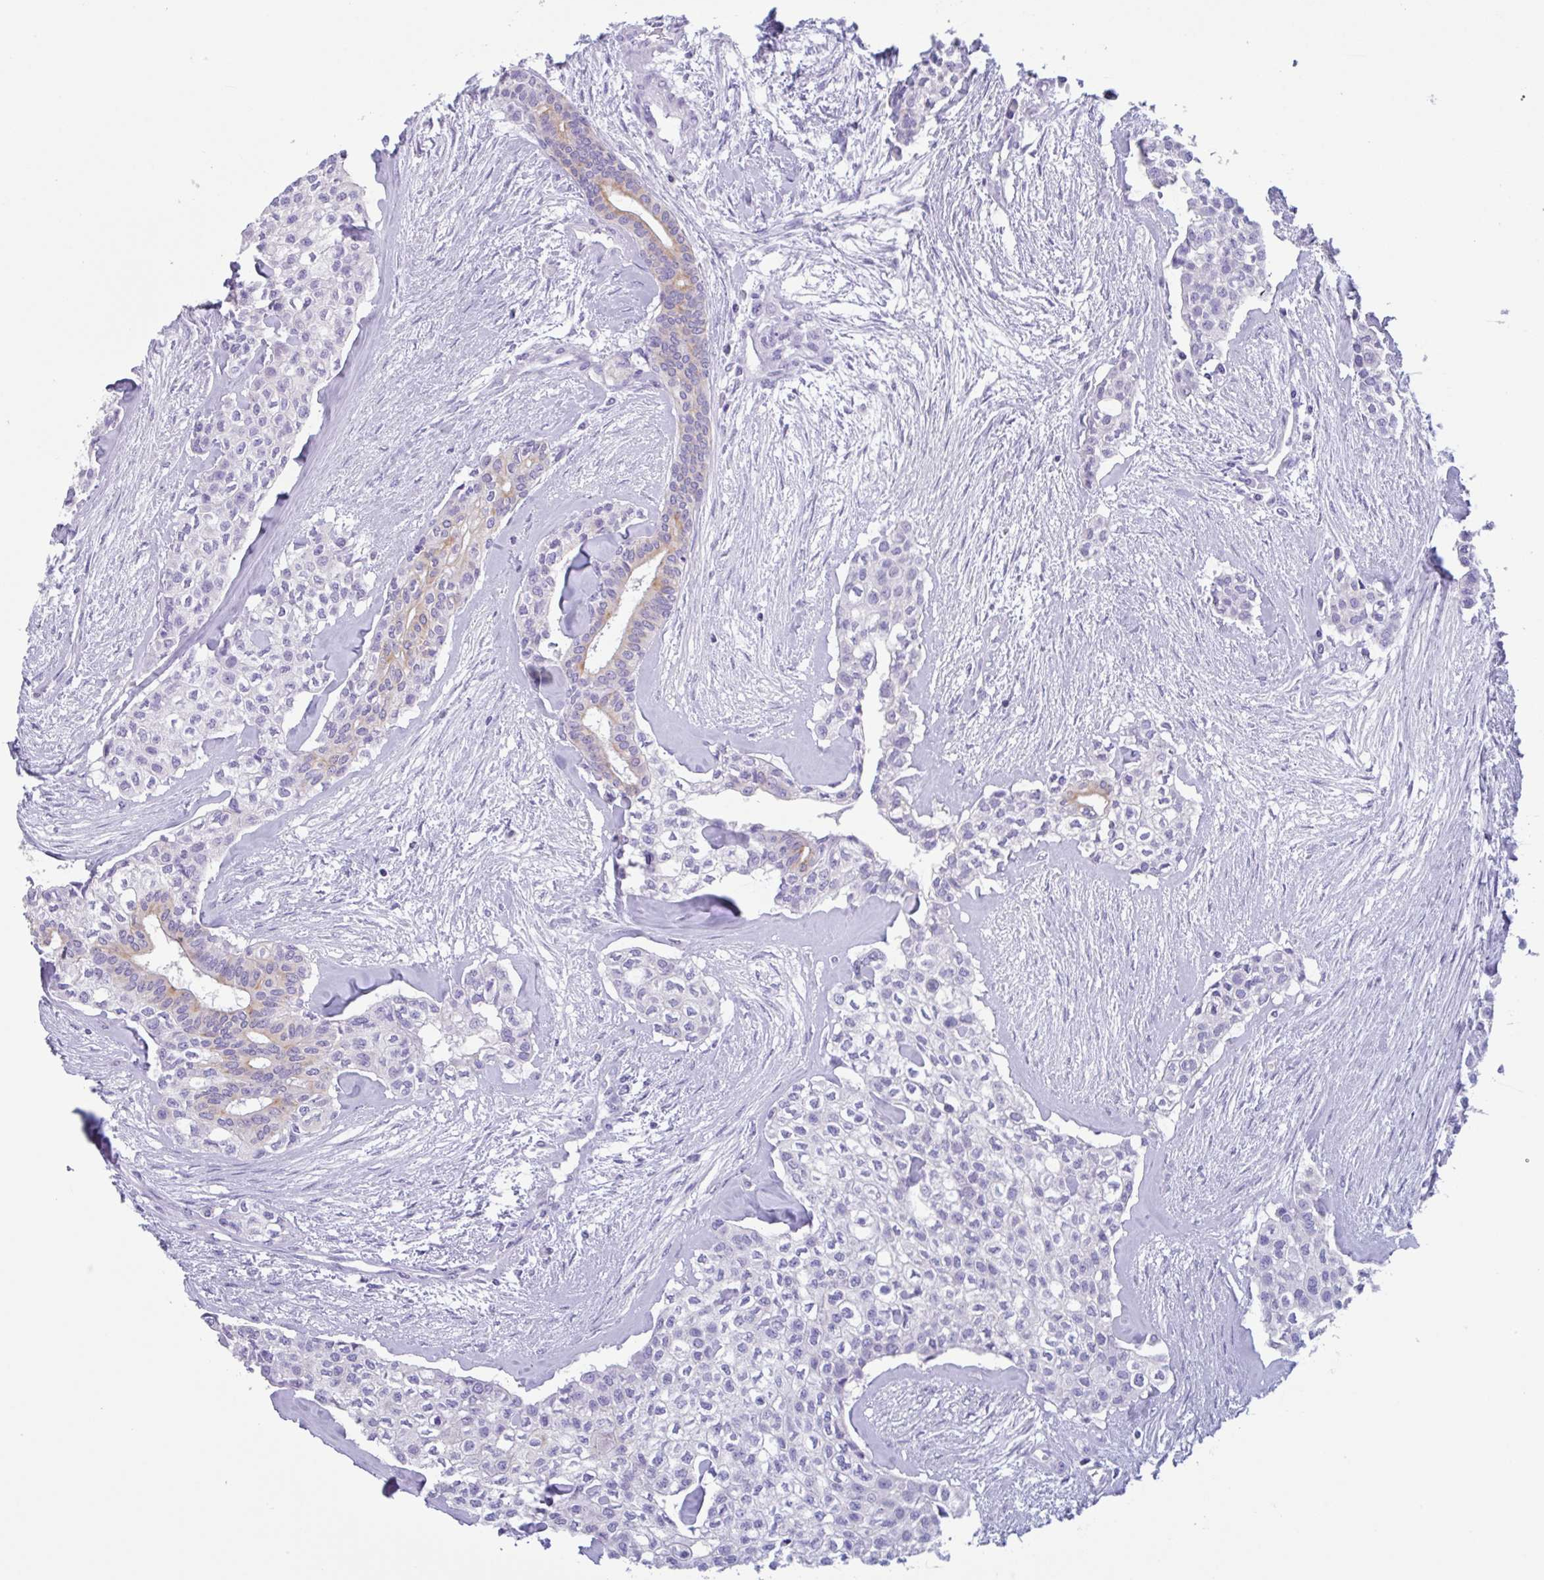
{"staining": {"intensity": "negative", "quantity": "none", "location": "none"}, "tissue": "head and neck cancer", "cell_type": "Tumor cells", "image_type": "cancer", "snomed": [{"axis": "morphology", "description": "Adenocarcinoma, NOS"}, {"axis": "topography", "description": "Head-Neck"}], "caption": "Immunohistochemical staining of human head and neck cancer displays no significant staining in tumor cells.", "gene": "DTWD2", "patient": {"sex": "male", "age": 81}}